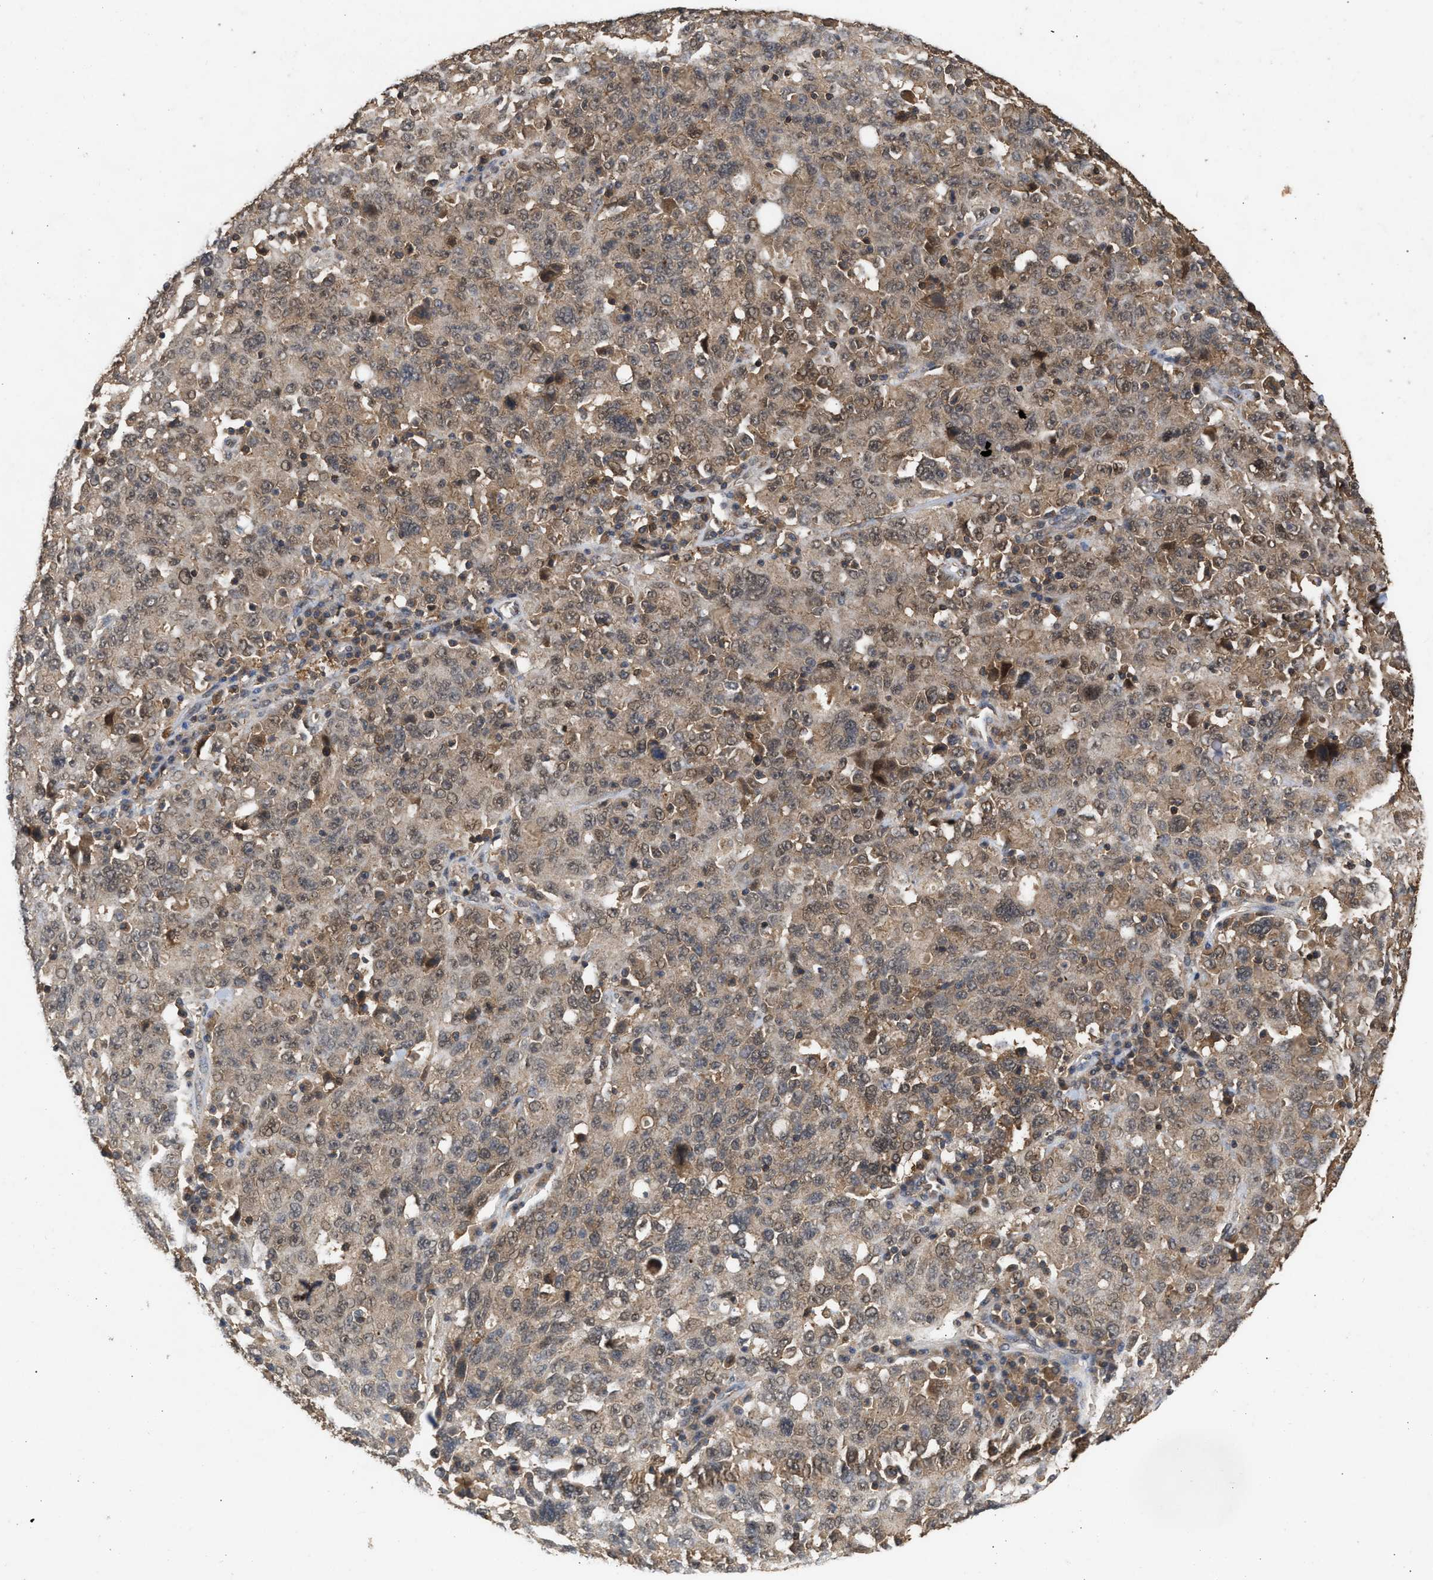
{"staining": {"intensity": "moderate", "quantity": ">75%", "location": "cytoplasmic/membranous,nuclear"}, "tissue": "ovarian cancer", "cell_type": "Tumor cells", "image_type": "cancer", "snomed": [{"axis": "morphology", "description": "Carcinoma, endometroid"}, {"axis": "topography", "description": "Ovary"}], "caption": "Ovarian cancer stained with immunohistochemistry demonstrates moderate cytoplasmic/membranous and nuclear expression in approximately >75% of tumor cells.", "gene": "FITM1", "patient": {"sex": "female", "age": 62}}